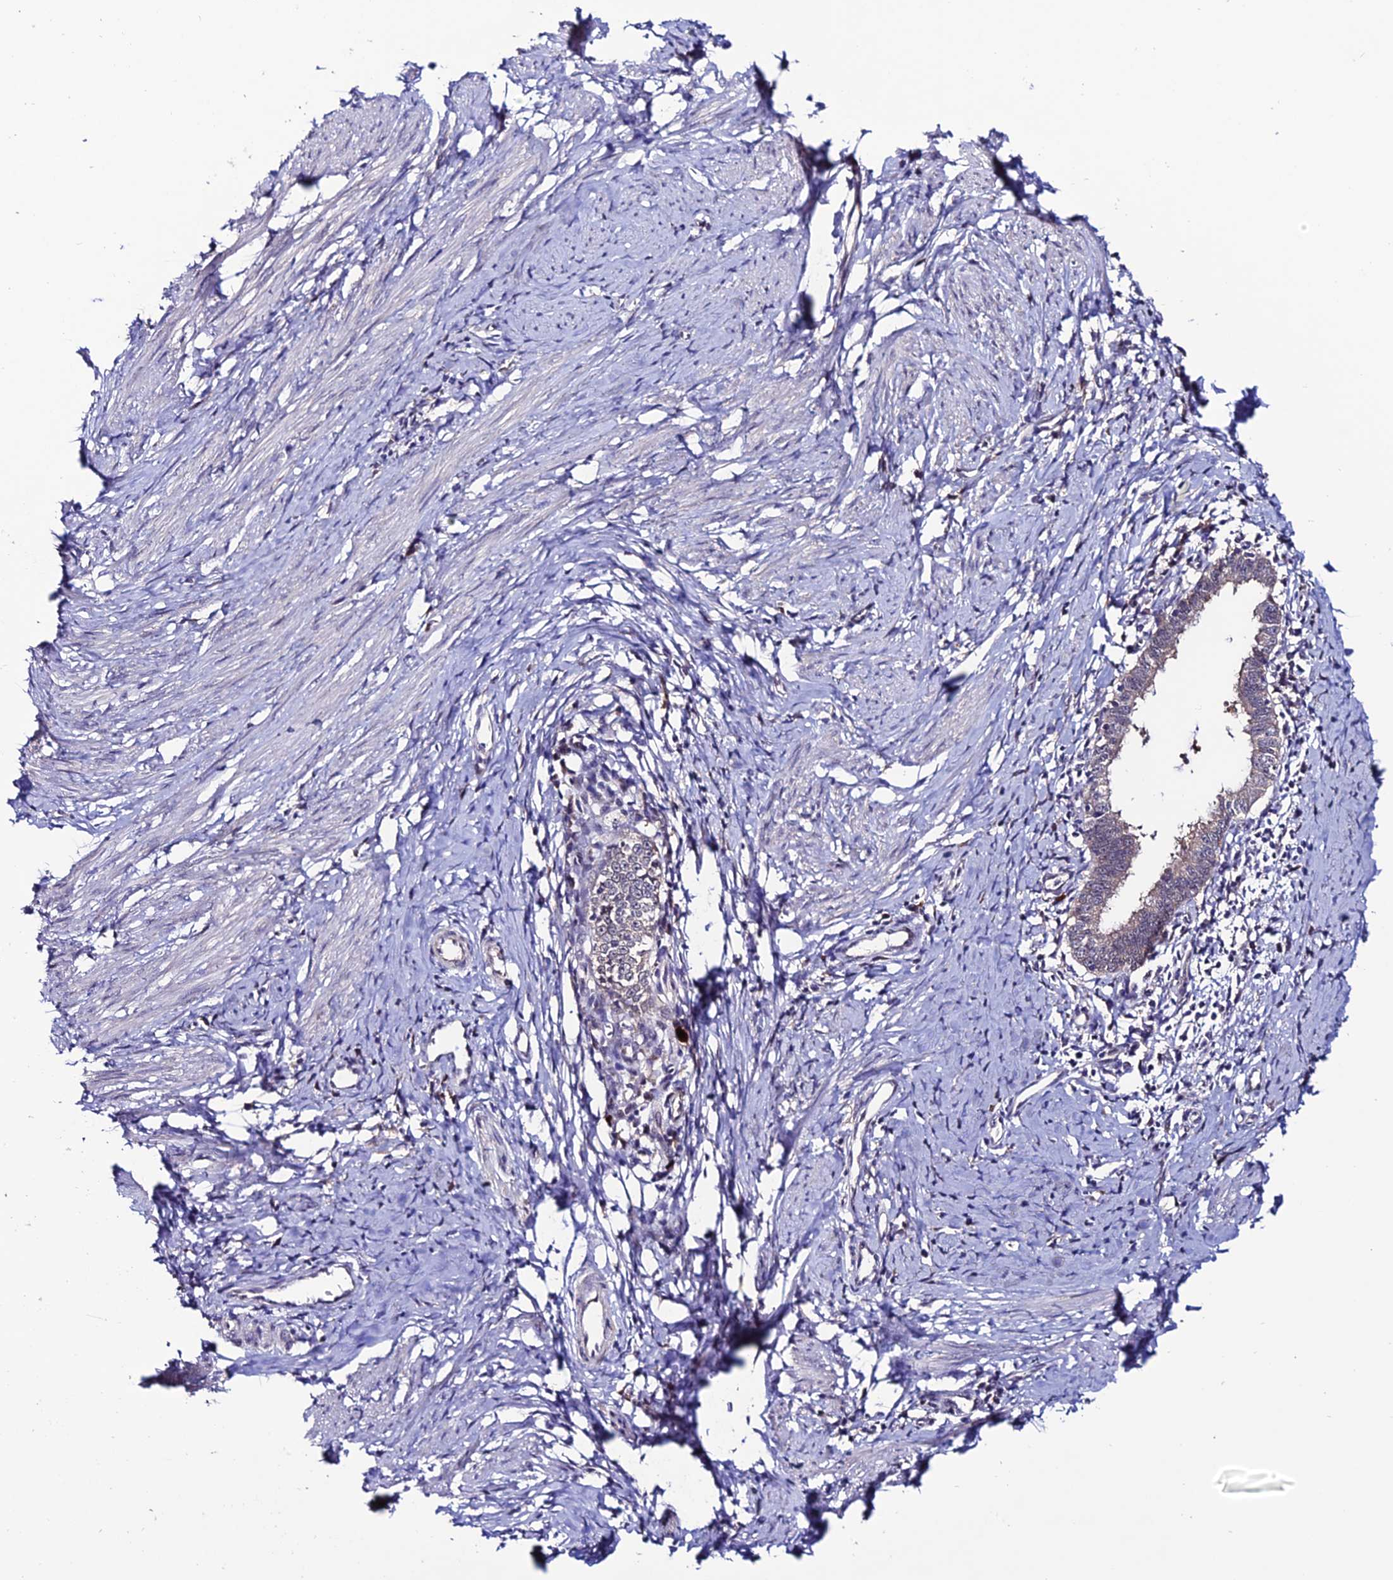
{"staining": {"intensity": "weak", "quantity": "<25%", "location": "cytoplasmic/membranous"}, "tissue": "cervical cancer", "cell_type": "Tumor cells", "image_type": "cancer", "snomed": [{"axis": "morphology", "description": "Adenocarcinoma, NOS"}, {"axis": "topography", "description": "Cervix"}], "caption": "Cervical cancer (adenocarcinoma) stained for a protein using IHC demonstrates no expression tumor cells.", "gene": "FZD8", "patient": {"sex": "female", "age": 36}}